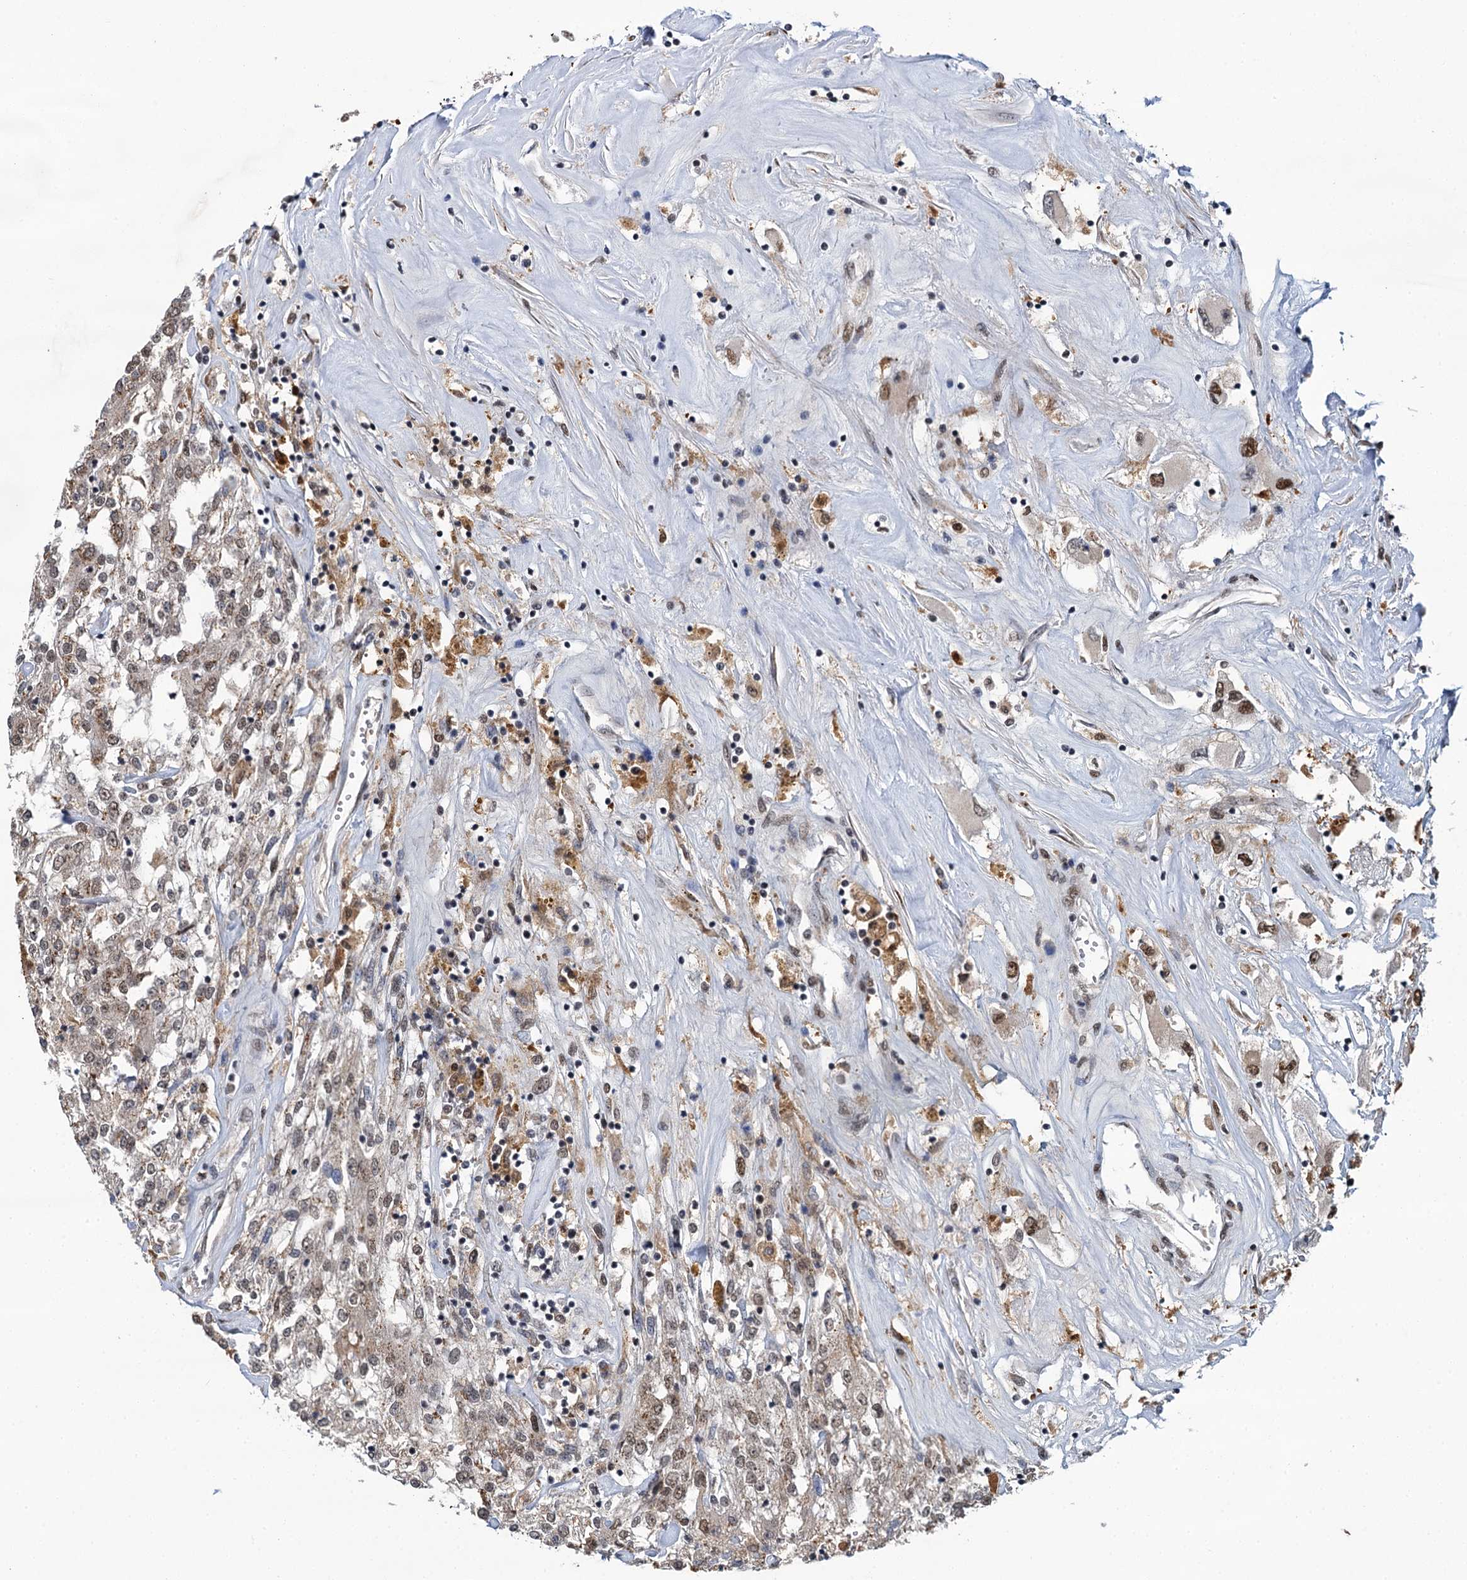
{"staining": {"intensity": "weak", "quantity": "<25%", "location": "cytoplasmic/membranous,nuclear"}, "tissue": "renal cancer", "cell_type": "Tumor cells", "image_type": "cancer", "snomed": [{"axis": "morphology", "description": "Adenocarcinoma, NOS"}, {"axis": "topography", "description": "Kidney"}], "caption": "Tumor cells show no significant protein expression in renal adenocarcinoma.", "gene": "PPHLN1", "patient": {"sex": "female", "age": 52}}